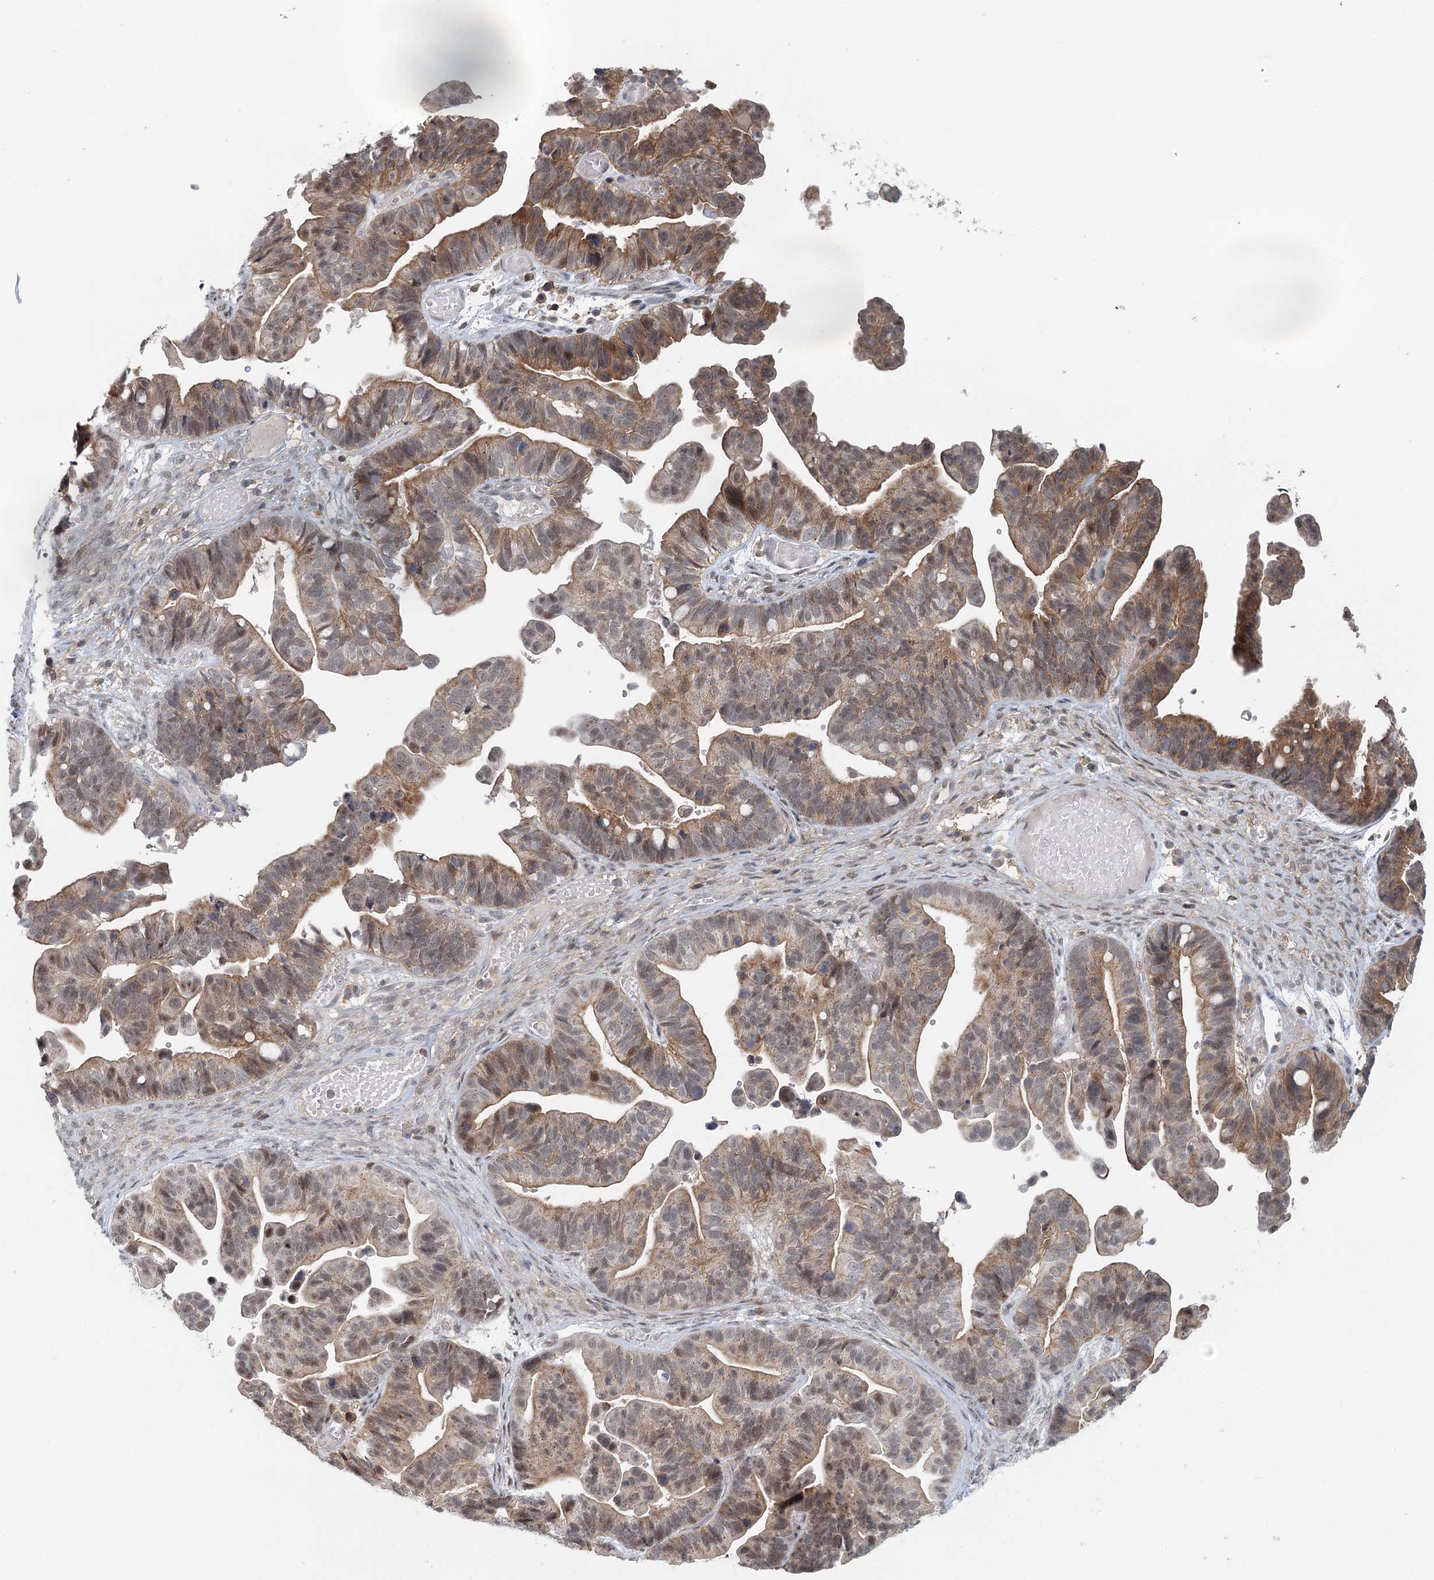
{"staining": {"intensity": "weak", "quantity": "25%-75%", "location": "cytoplasmic/membranous,nuclear"}, "tissue": "ovarian cancer", "cell_type": "Tumor cells", "image_type": "cancer", "snomed": [{"axis": "morphology", "description": "Cystadenocarcinoma, serous, NOS"}, {"axis": "topography", "description": "Ovary"}], "caption": "A high-resolution image shows immunohistochemistry staining of serous cystadenocarcinoma (ovarian), which exhibits weak cytoplasmic/membranous and nuclear positivity in approximately 25%-75% of tumor cells.", "gene": "CDC42SE2", "patient": {"sex": "female", "age": 56}}